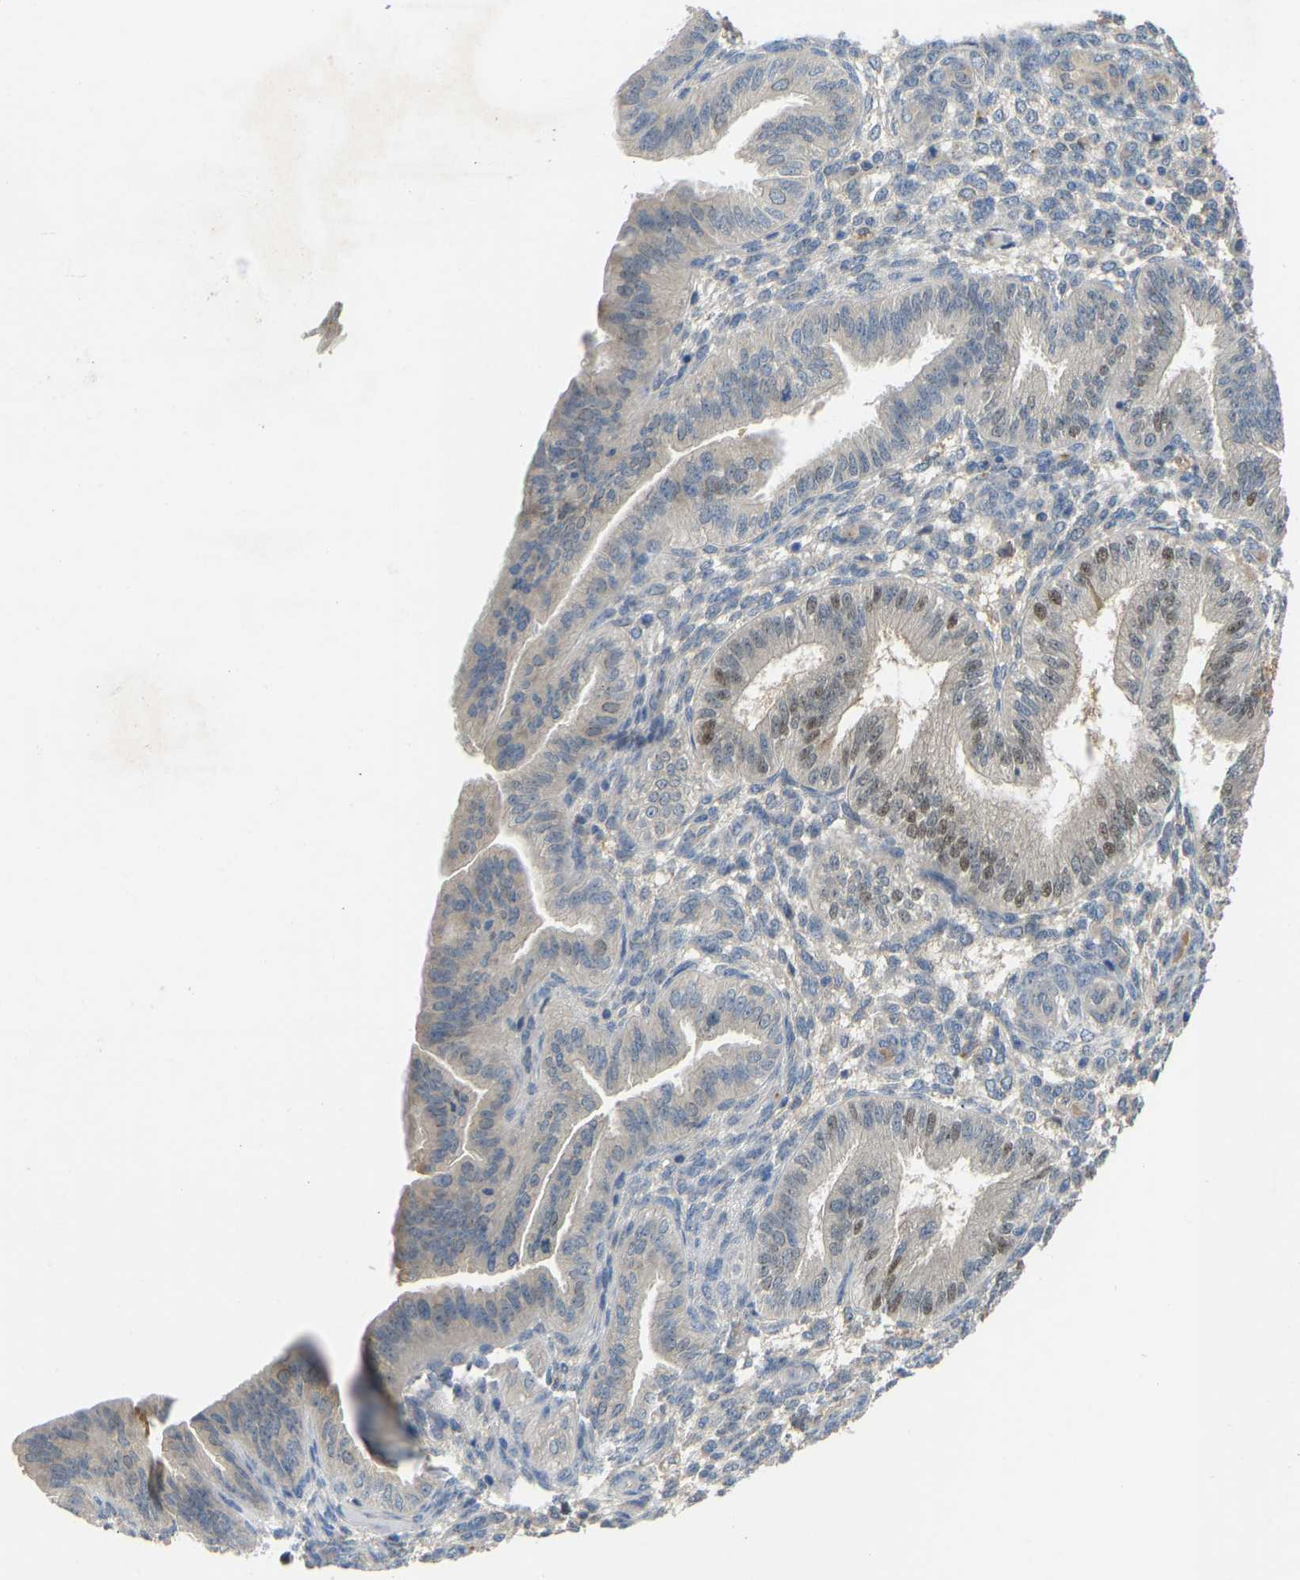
{"staining": {"intensity": "weak", "quantity": "25%-75%", "location": "cytoplasmic/membranous"}, "tissue": "endometrium", "cell_type": "Cells in endometrial stroma", "image_type": "normal", "snomed": [{"axis": "morphology", "description": "Normal tissue, NOS"}, {"axis": "topography", "description": "Endometrium"}], "caption": "About 25%-75% of cells in endometrial stroma in normal endometrium display weak cytoplasmic/membranous protein staining as visualized by brown immunohistochemical staining.", "gene": "ZNF251", "patient": {"sex": "female", "age": 39}}